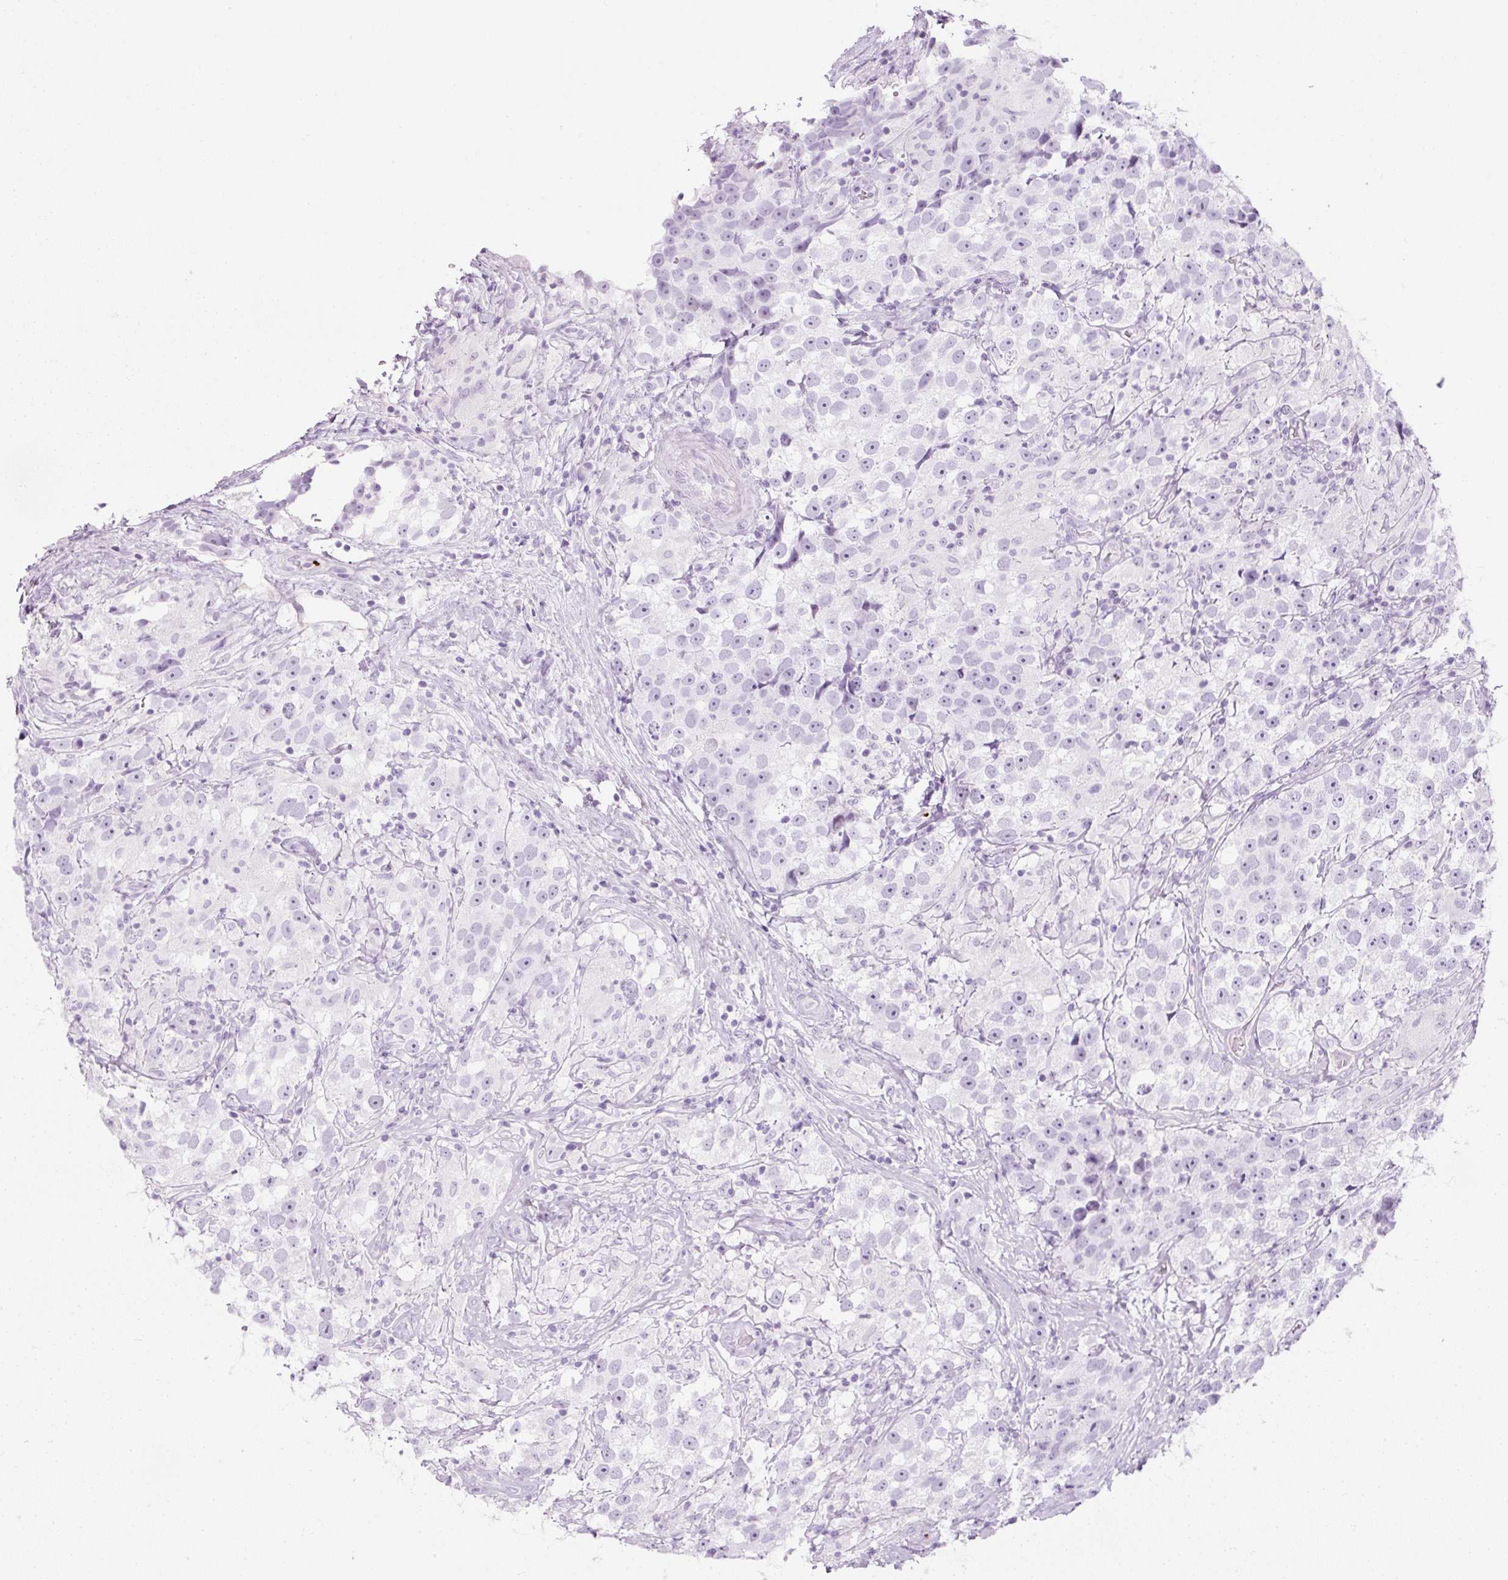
{"staining": {"intensity": "negative", "quantity": "none", "location": "none"}, "tissue": "testis cancer", "cell_type": "Tumor cells", "image_type": "cancer", "snomed": [{"axis": "morphology", "description": "Seminoma, NOS"}, {"axis": "topography", "description": "Testis"}], "caption": "Immunohistochemistry histopathology image of neoplastic tissue: human testis cancer (seminoma) stained with DAB (3,3'-diaminobenzidine) reveals no significant protein expression in tumor cells.", "gene": "PF4V1", "patient": {"sex": "male", "age": 46}}